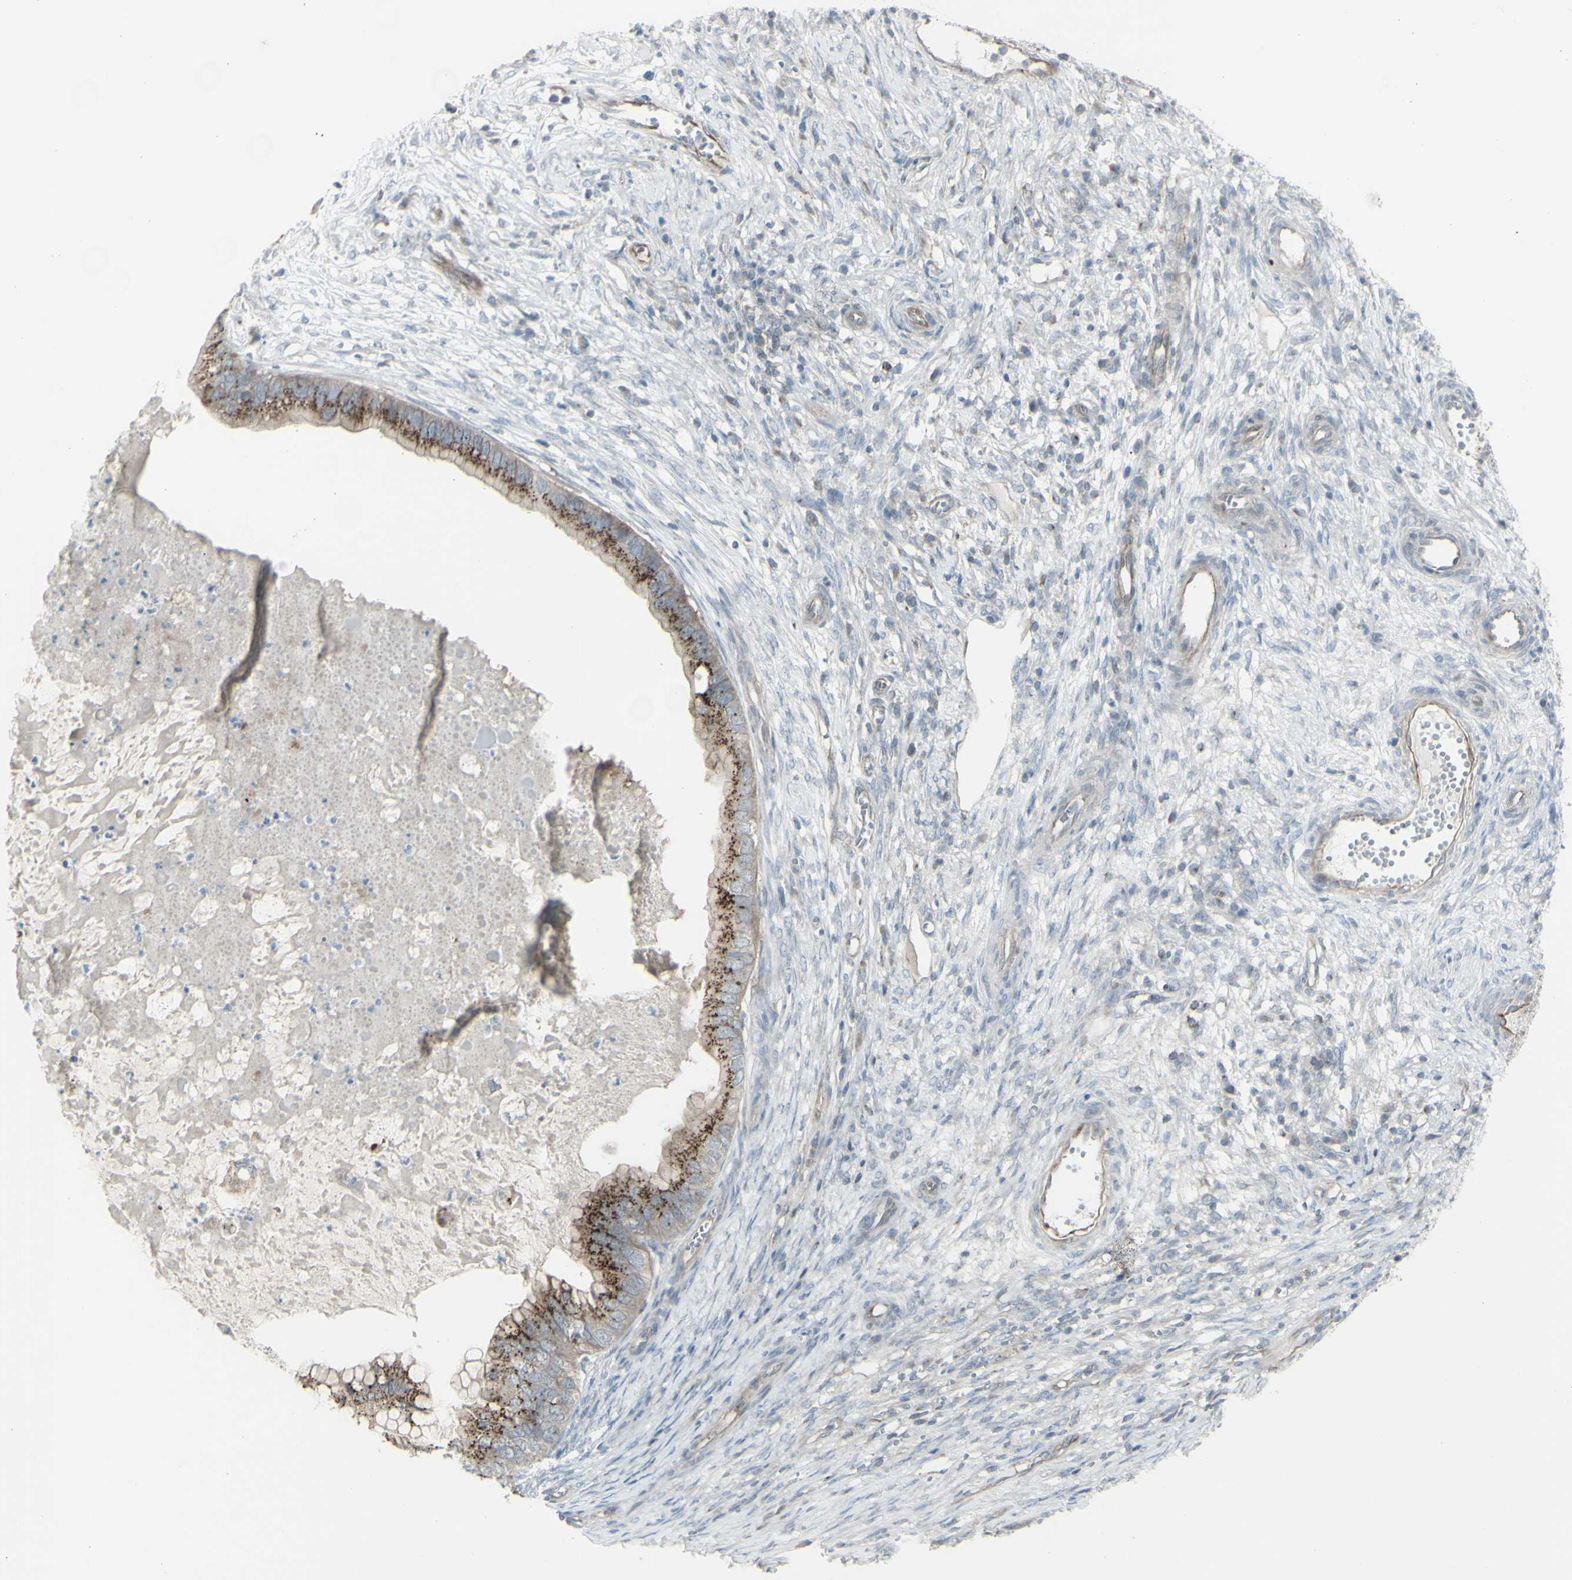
{"staining": {"intensity": "strong", "quantity": ">75%", "location": "cytoplasmic/membranous"}, "tissue": "ovarian cancer", "cell_type": "Tumor cells", "image_type": "cancer", "snomed": [{"axis": "morphology", "description": "Cystadenocarcinoma, mucinous, NOS"}, {"axis": "topography", "description": "Ovary"}], "caption": "IHC micrograph of neoplastic tissue: ovarian mucinous cystadenocarcinoma stained using immunohistochemistry exhibits high levels of strong protein expression localized specifically in the cytoplasmic/membranous of tumor cells, appearing as a cytoplasmic/membranous brown color.", "gene": "GALNT6", "patient": {"sex": "female", "age": 80}}